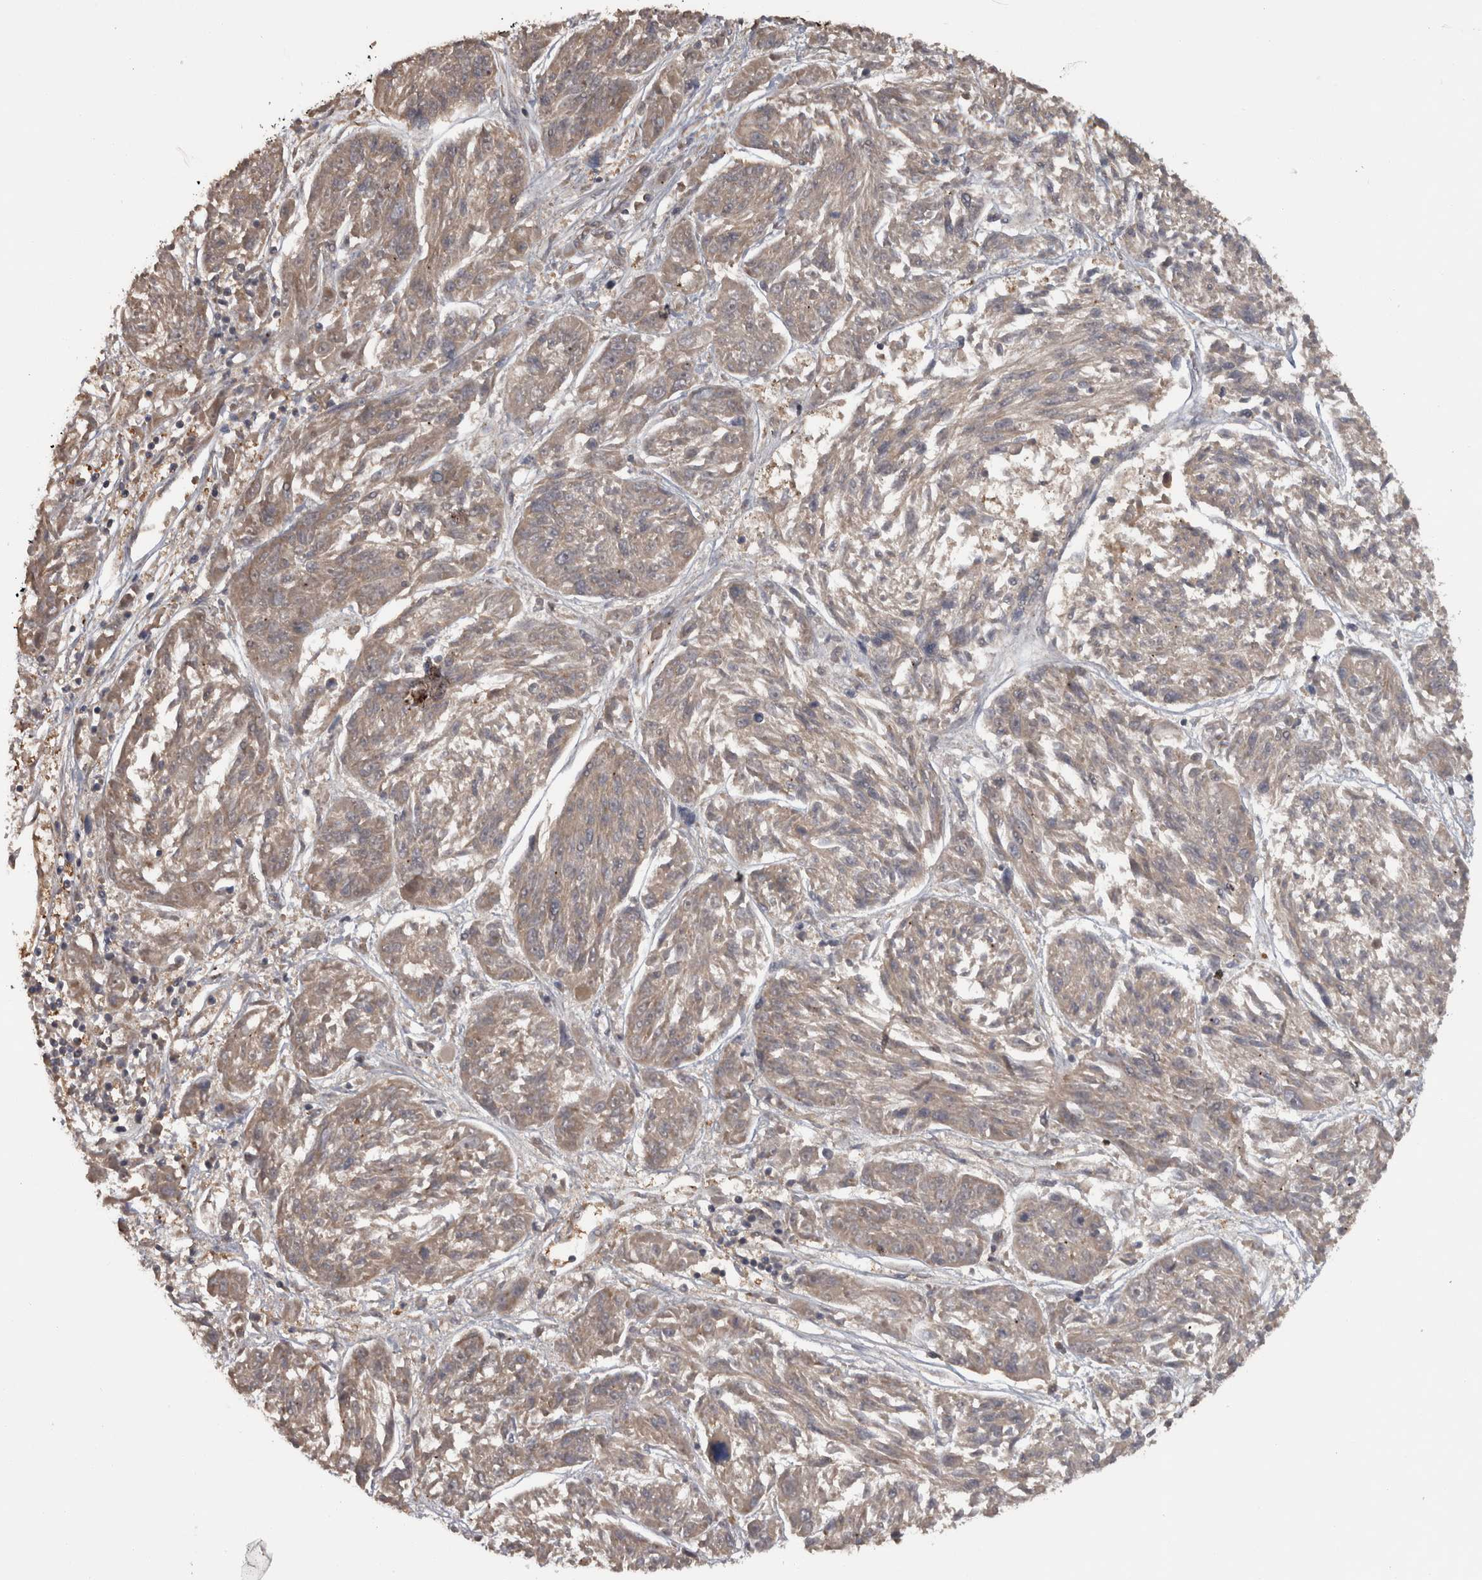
{"staining": {"intensity": "negative", "quantity": "none", "location": "none"}, "tissue": "melanoma", "cell_type": "Tumor cells", "image_type": "cancer", "snomed": [{"axis": "morphology", "description": "Malignant melanoma, NOS"}, {"axis": "topography", "description": "Skin"}], "caption": "This is an immunohistochemistry image of human melanoma. There is no expression in tumor cells.", "gene": "MICU3", "patient": {"sex": "male", "age": 53}}